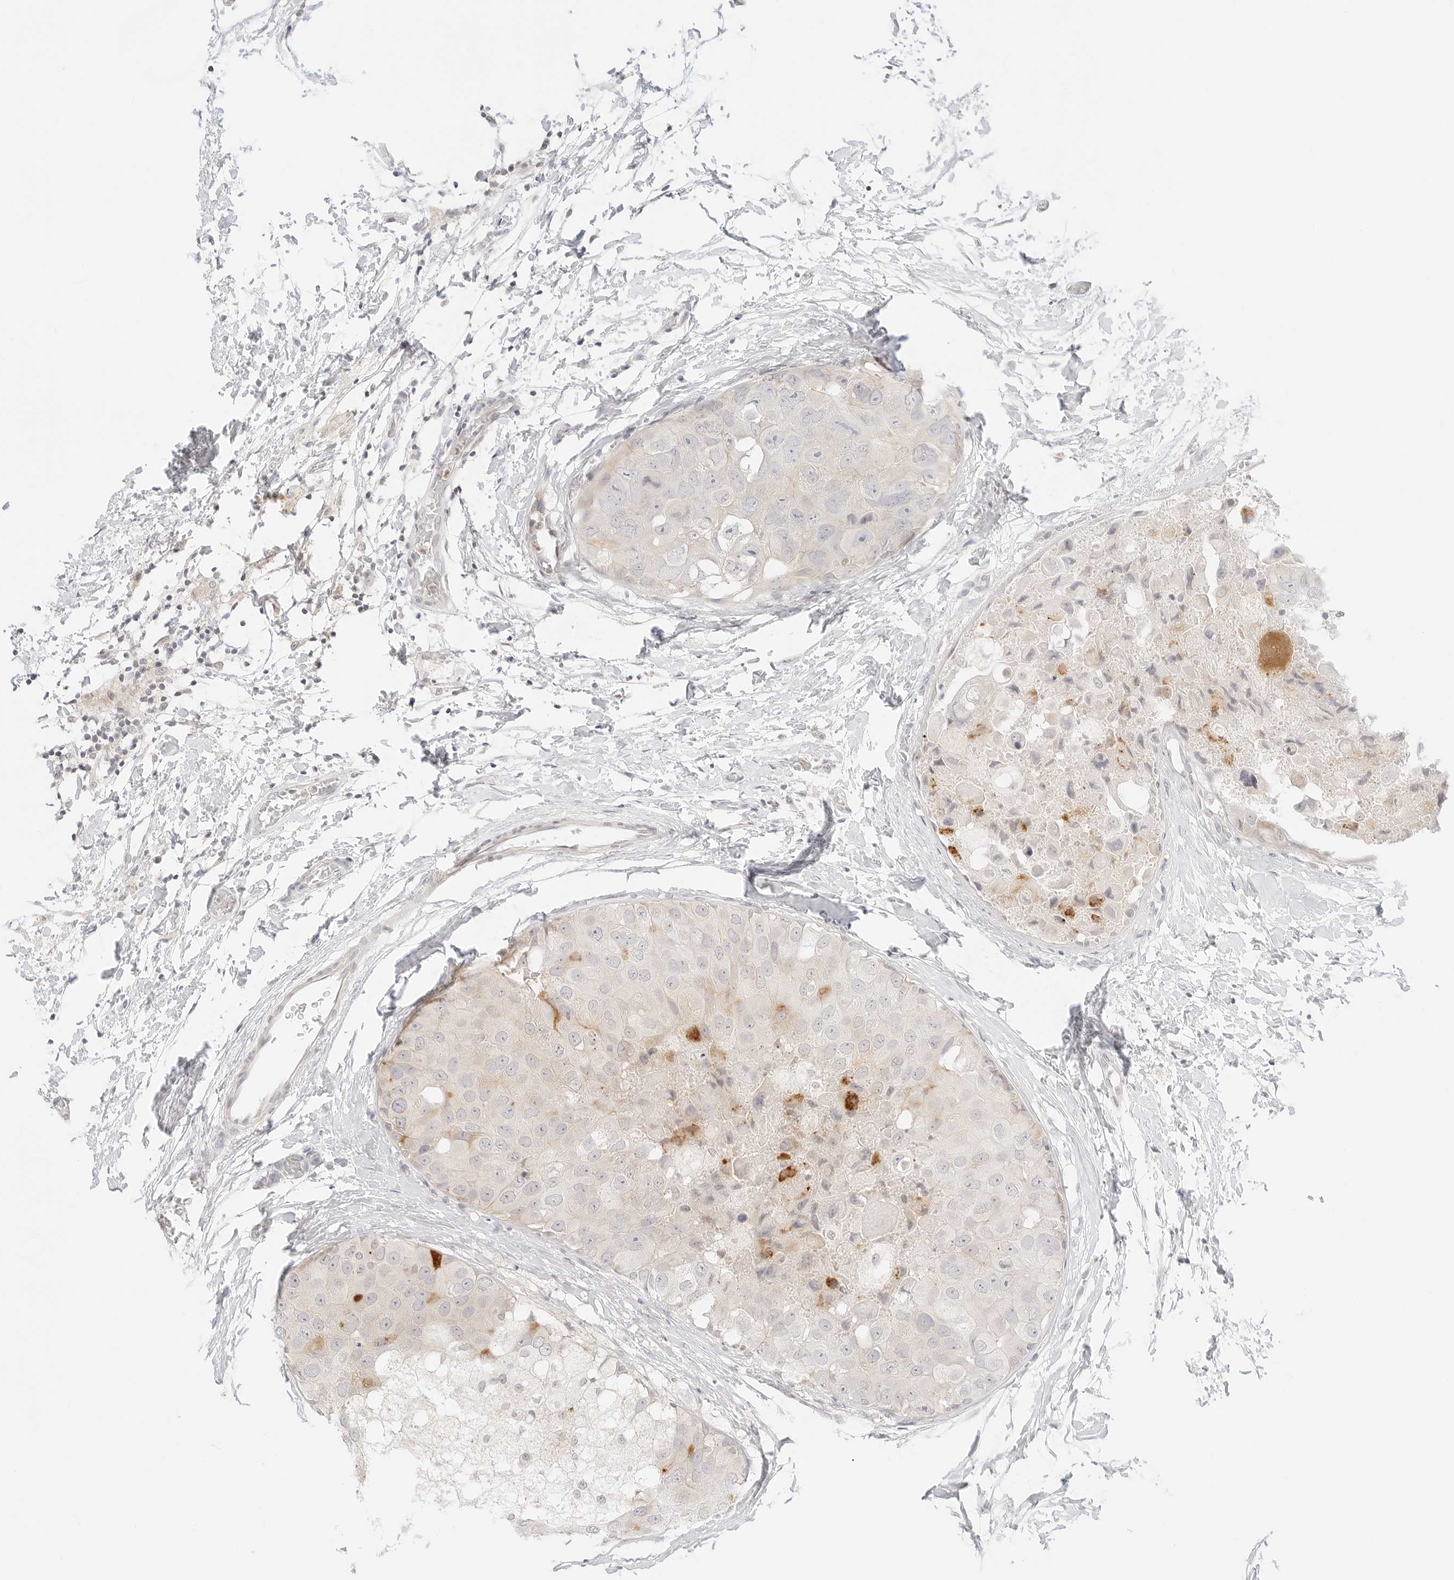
{"staining": {"intensity": "negative", "quantity": "none", "location": "none"}, "tissue": "breast cancer", "cell_type": "Tumor cells", "image_type": "cancer", "snomed": [{"axis": "morphology", "description": "Duct carcinoma"}, {"axis": "topography", "description": "Breast"}], "caption": "Tumor cells are negative for brown protein staining in breast cancer.", "gene": "GNAS", "patient": {"sex": "female", "age": 62}}